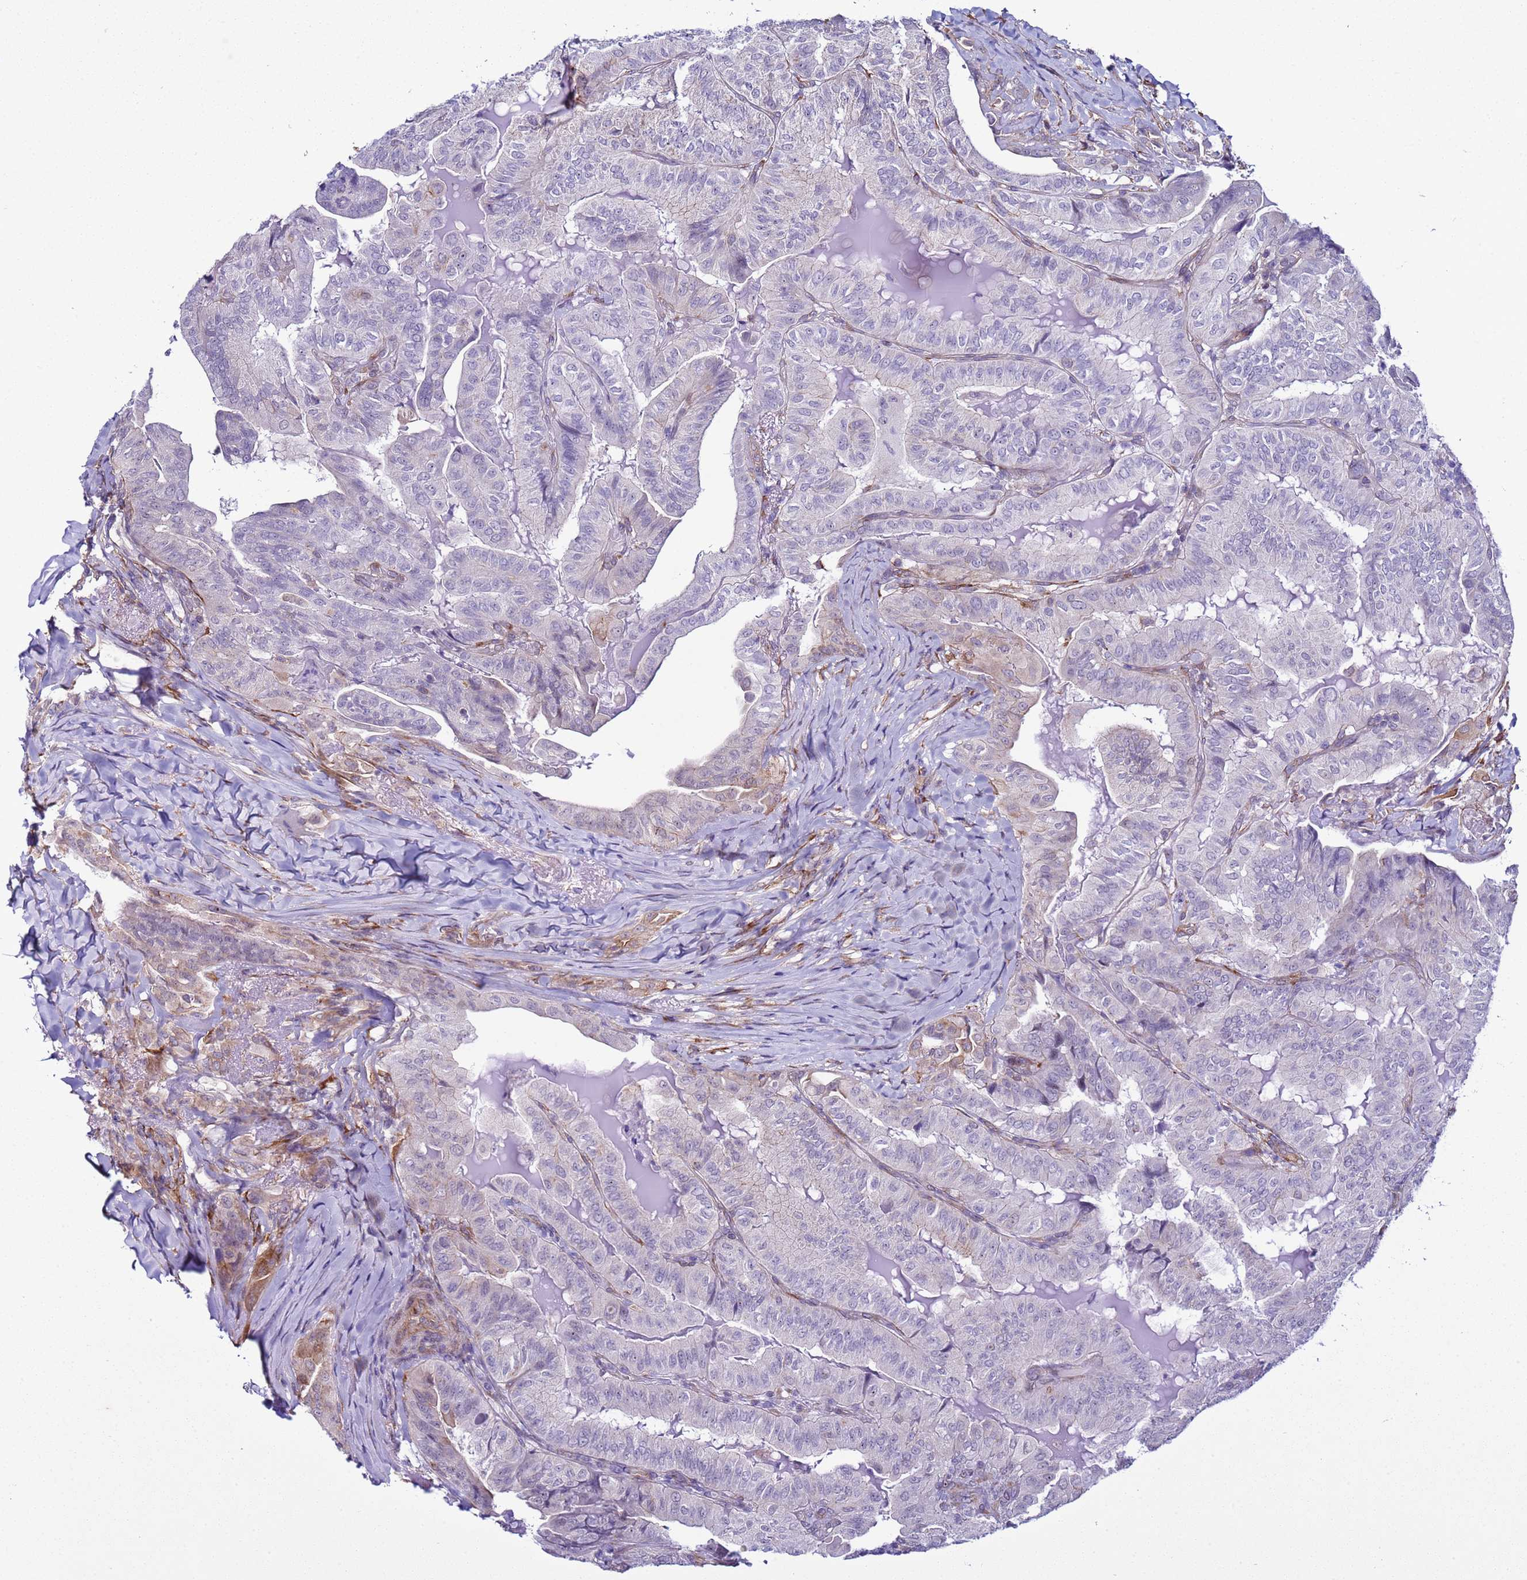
{"staining": {"intensity": "weak", "quantity": "<25%", "location": "cytoplasmic/membranous"}, "tissue": "thyroid cancer", "cell_type": "Tumor cells", "image_type": "cancer", "snomed": [{"axis": "morphology", "description": "Papillary adenocarcinoma, NOS"}, {"axis": "topography", "description": "Thyroid gland"}], "caption": "High magnification brightfield microscopy of thyroid papillary adenocarcinoma stained with DAB (brown) and counterstained with hematoxylin (blue): tumor cells show no significant staining.", "gene": "LRRC10B", "patient": {"sex": "female", "age": 68}}